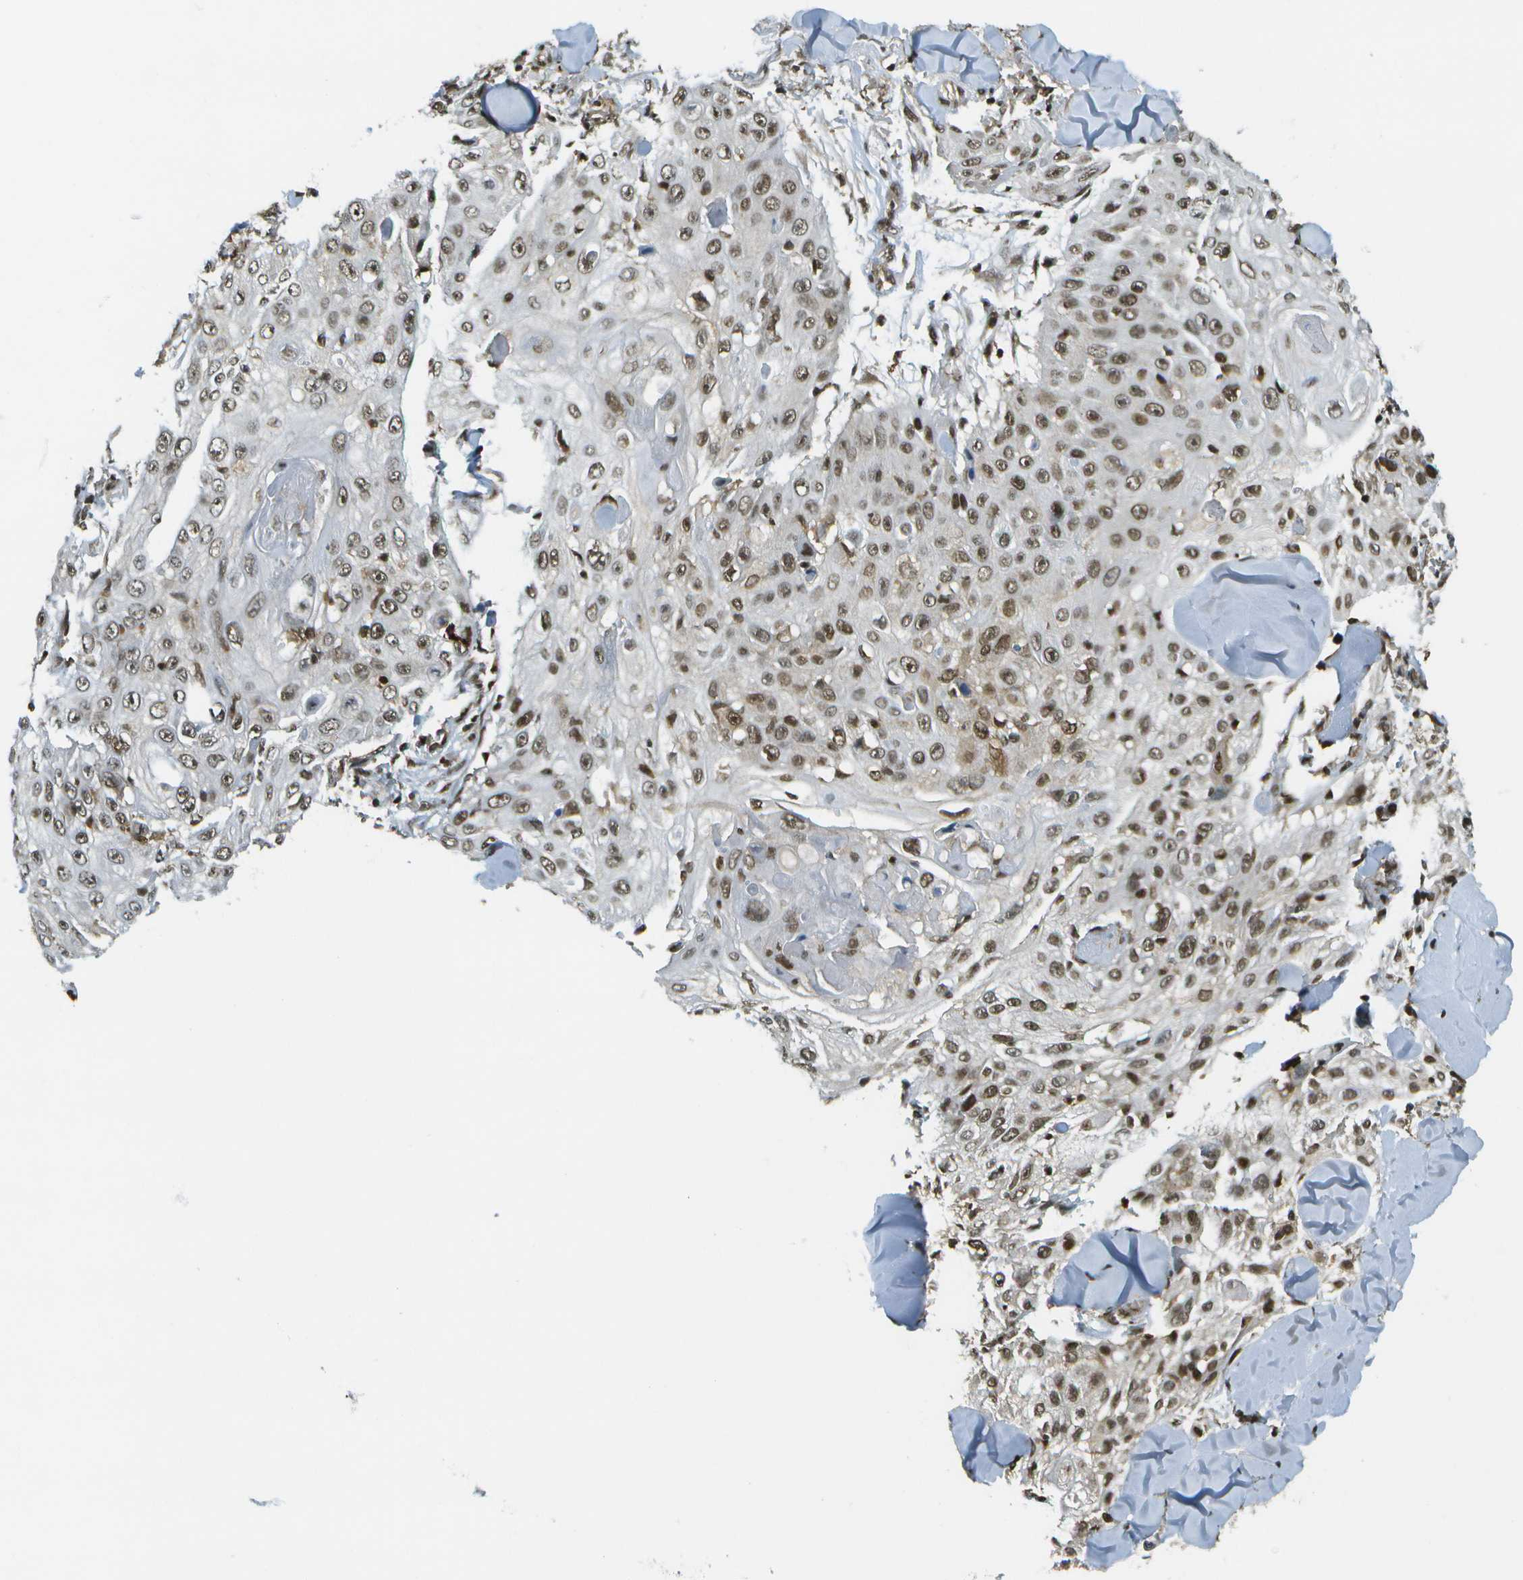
{"staining": {"intensity": "moderate", "quantity": ">75%", "location": "nuclear"}, "tissue": "skin cancer", "cell_type": "Tumor cells", "image_type": "cancer", "snomed": [{"axis": "morphology", "description": "Squamous cell carcinoma, NOS"}, {"axis": "topography", "description": "Skin"}], "caption": "Protein expression by immunohistochemistry (IHC) displays moderate nuclear expression in approximately >75% of tumor cells in skin cancer.", "gene": "IRF7", "patient": {"sex": "male", "age": 86}}